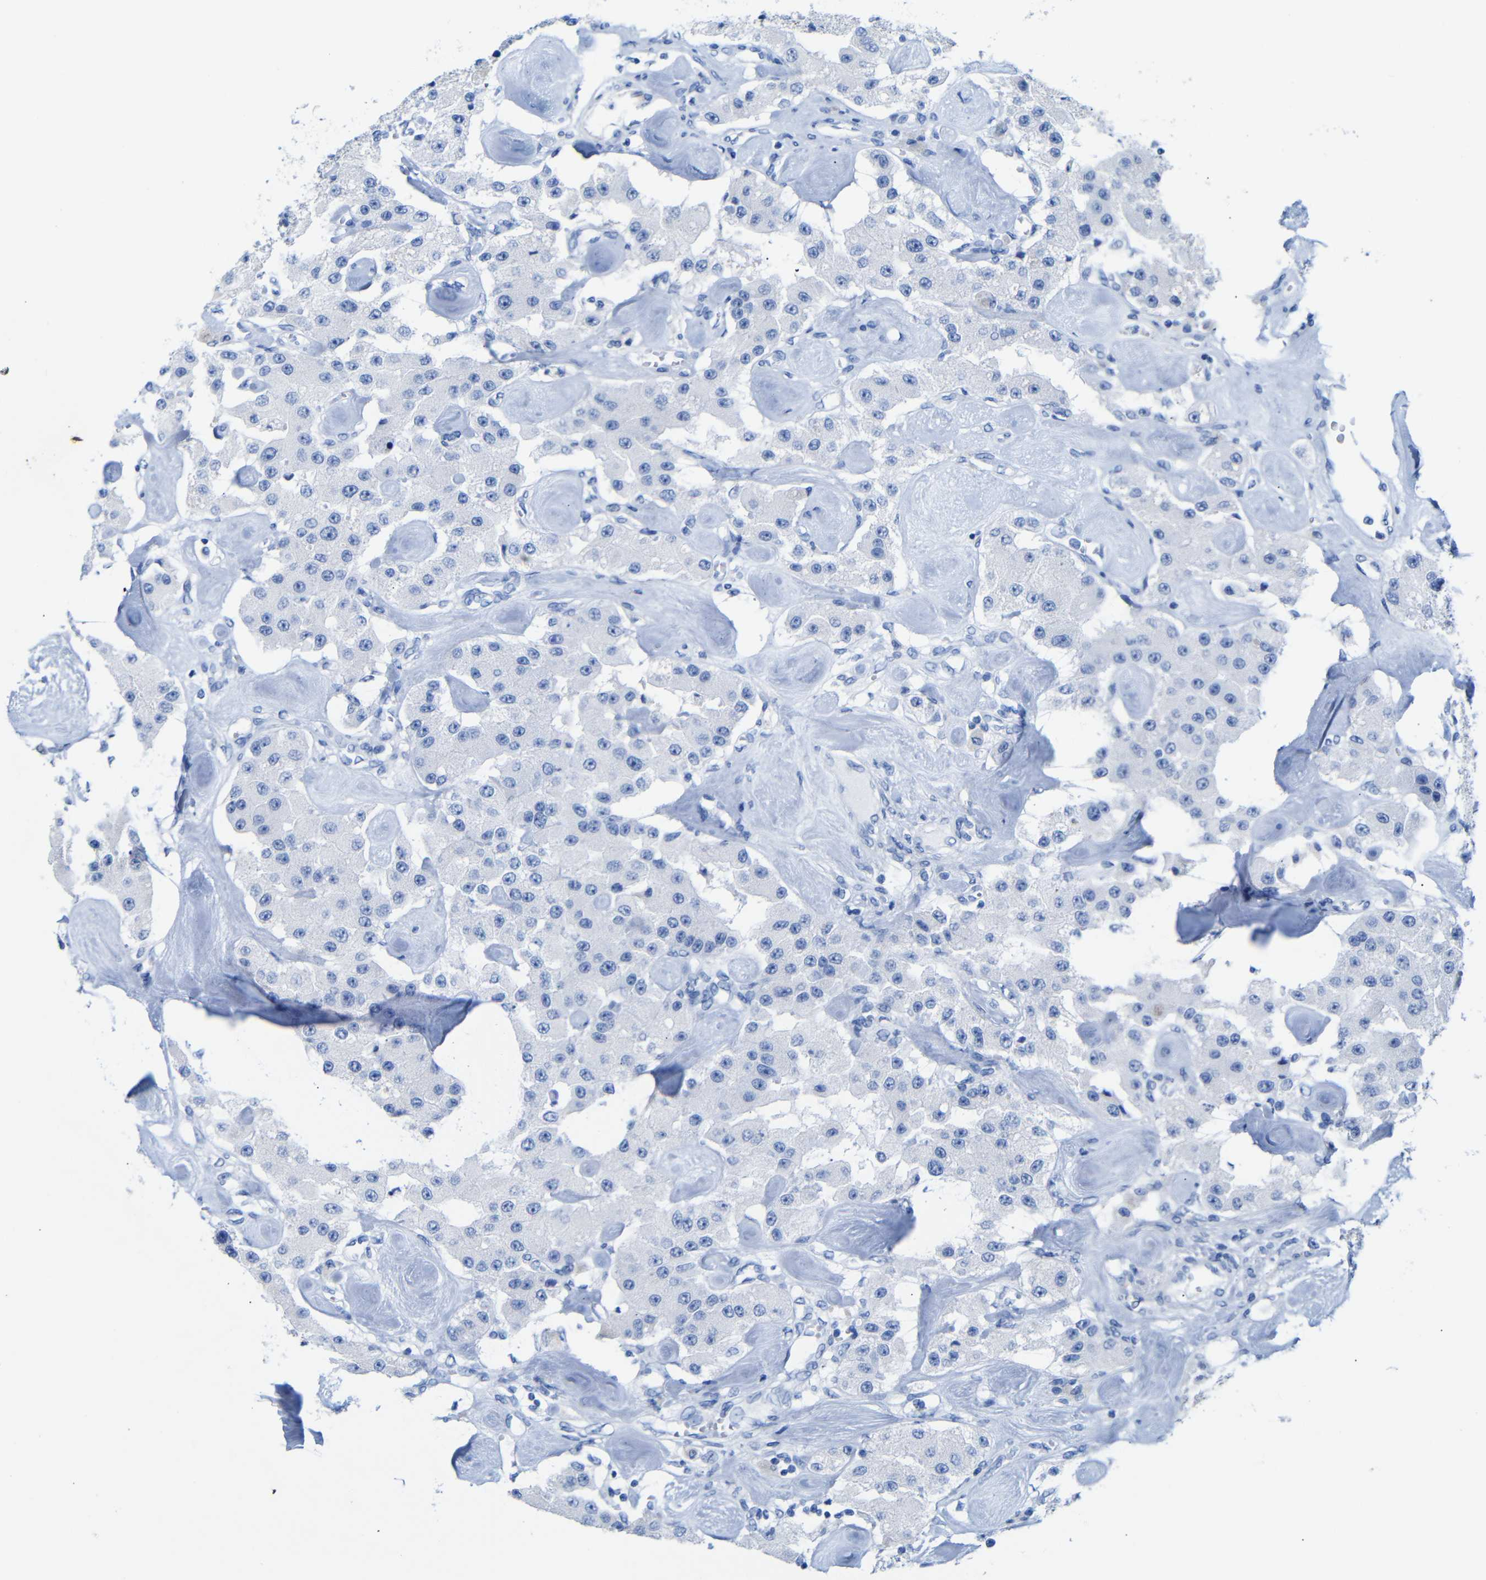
{"staining": {"intensity": "negative", "quantity": "none", "location": "none"}, "tissue": "carcinoid", "cell_type": "Tumor cells", "image_type": "cancer", "snomed": [{"axis": "morphology", "description": "Carcinoid, malignant, NOS"}, {"axis": "topography", "description": "Pancreas"}], "caption": "DAB immunohistochemical staining of human carcinoid (malignant) reveals no significant positivity in tumor cells.", "gene": "CGNL1", "patient": {"sex": "male", "age": 41}}